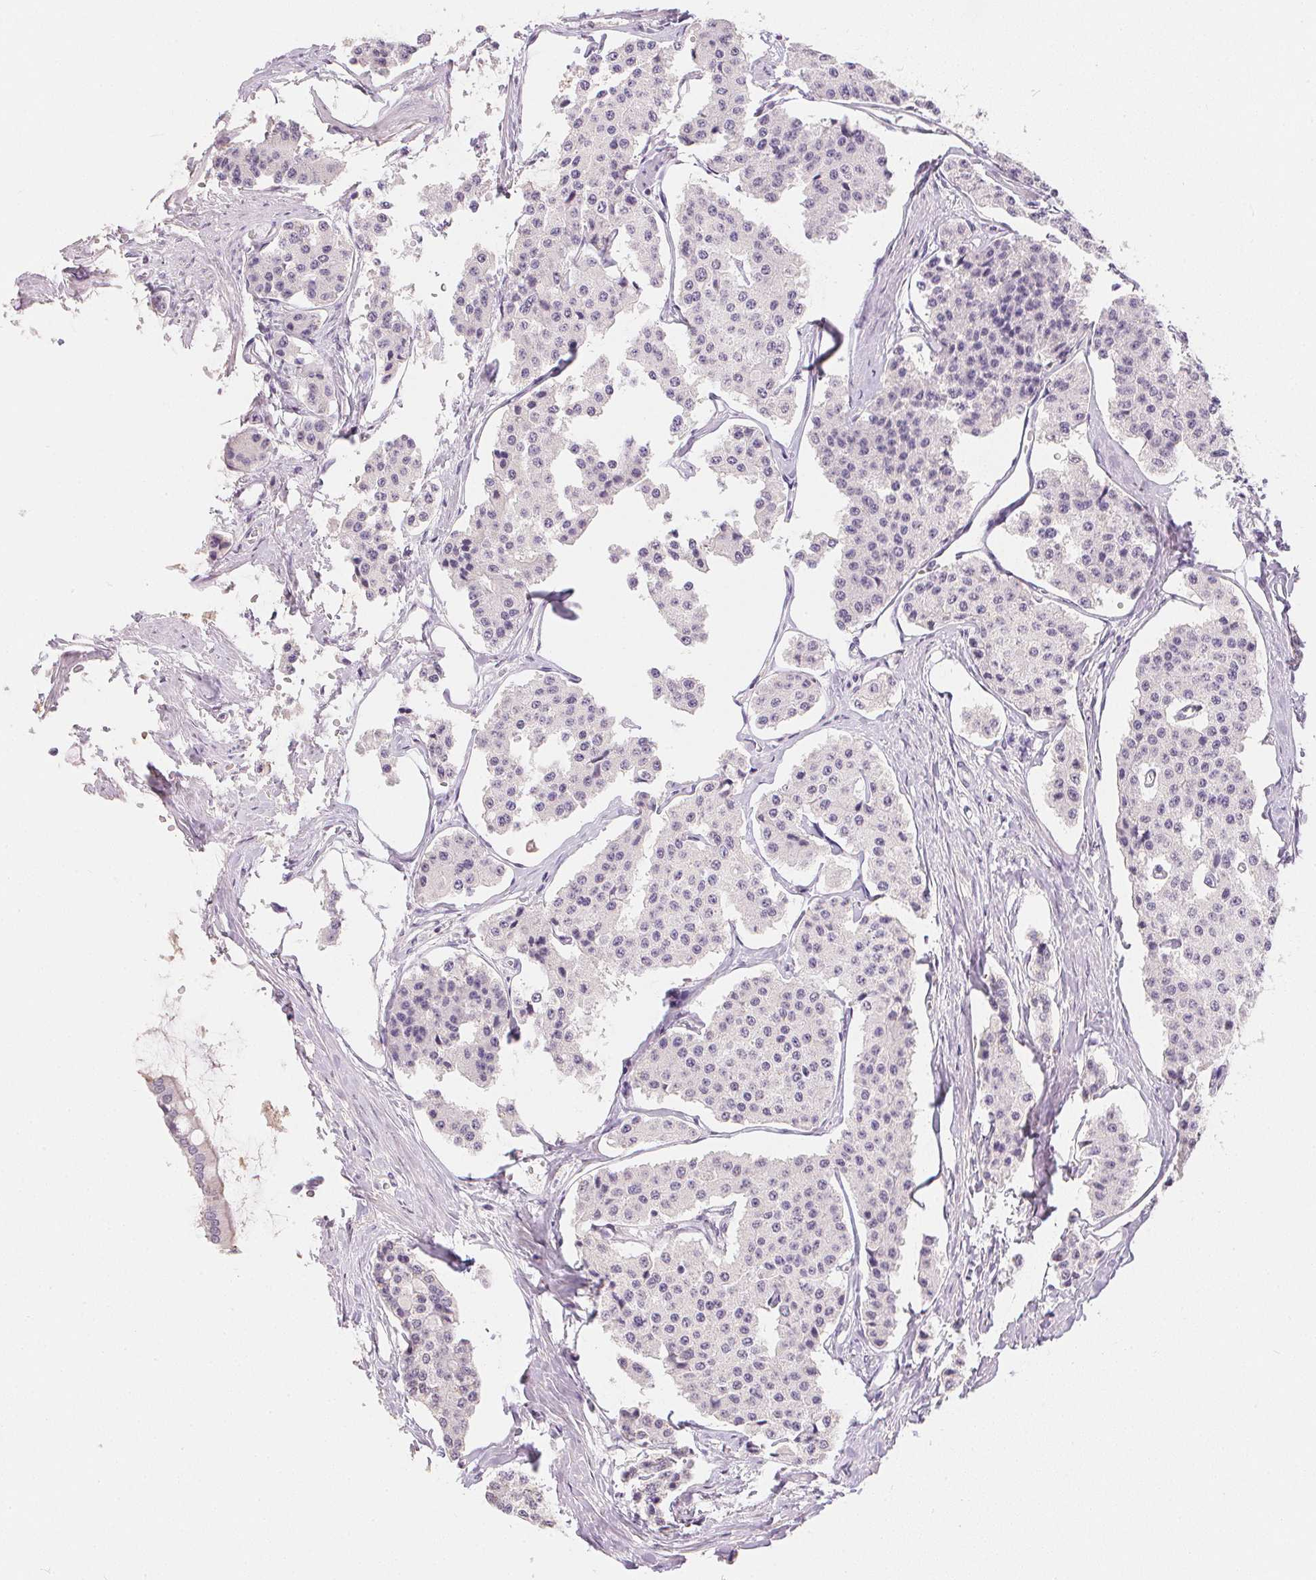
{"staining": {"intensity": "negative", "quantity": "none", "location": "none"}, "tissue": "carcinoid", "cell_type": "Tumor cells", "image_type": "cancer", "snomed": [{"axis": "morphology", "description": "Carcinoid, malignant, NOS"}, {"axis": "topography", "description": "Small intestine"}], "caption": "Photomicrograph shows no protein positivity in tumor cells of carcinoid (malignant) tissue.", "gene": "PPY", "patient": {"sex": "female", "age": 65}}